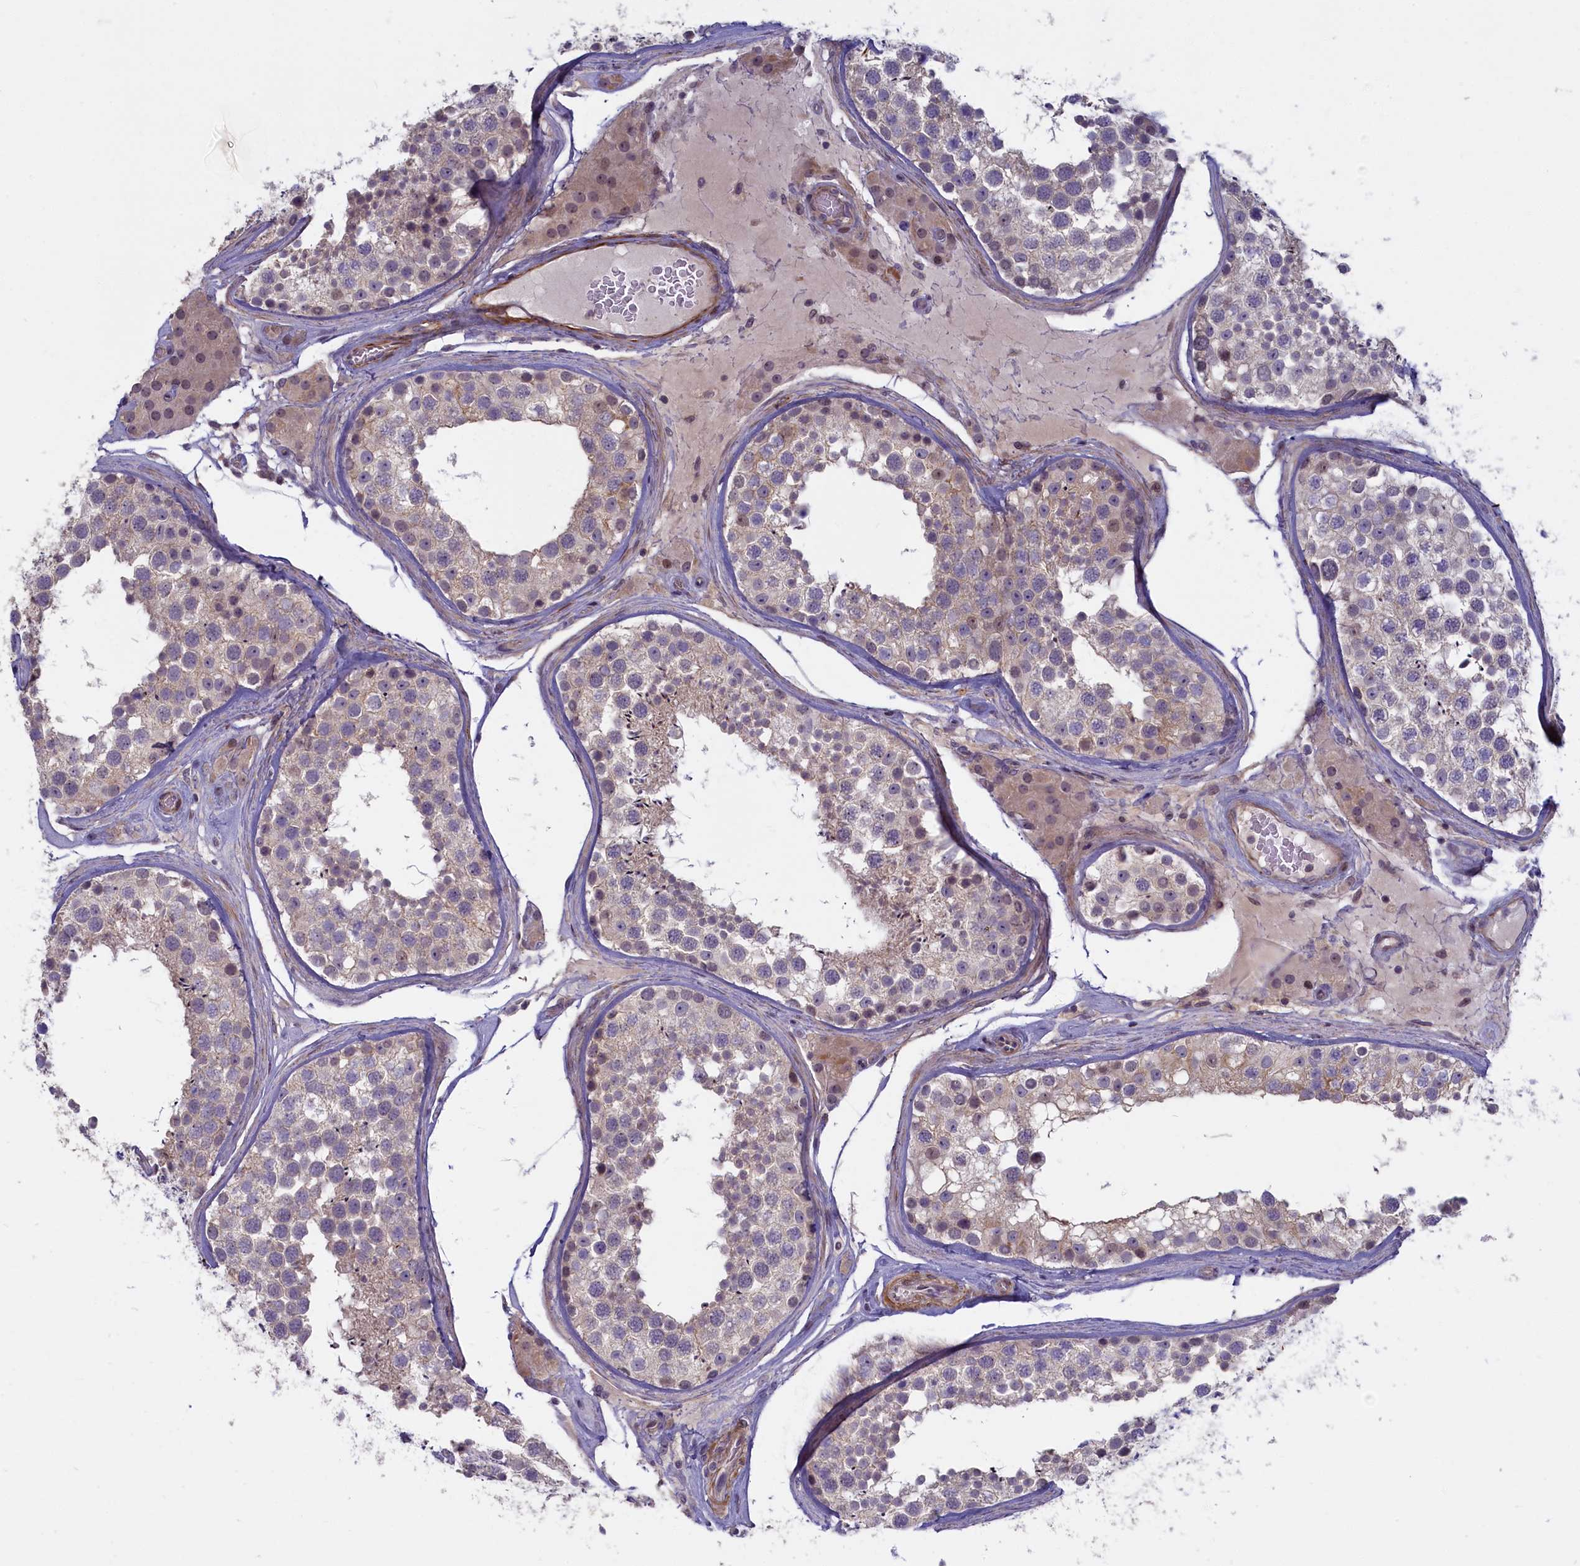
{"staining": {"intensity": "negative", "quantity": "none", "location": "none"}, "tissue": "testis", "cell_type": "Cells in seminiferous ducts", "image_type": "normal", "snomed": [{"axis": "morphology", "description": "Normal tissue, NOS"}, {"axis": "topography", "description": "Testis"}], "caption": "IHC micrograph of unremarkable testis stained for a protein (brown), which exhibits no expression in cells in seminiferous ducts. (Stains: DAB (3,3'-diaminobenzidine) immunohistochemistry (IHC) with hematoxylin counter stain, Microscopy: brightfield microscopy at high magnification).", "gene": "TRPM4", "patient": {"sex": "male", "age": 46}}